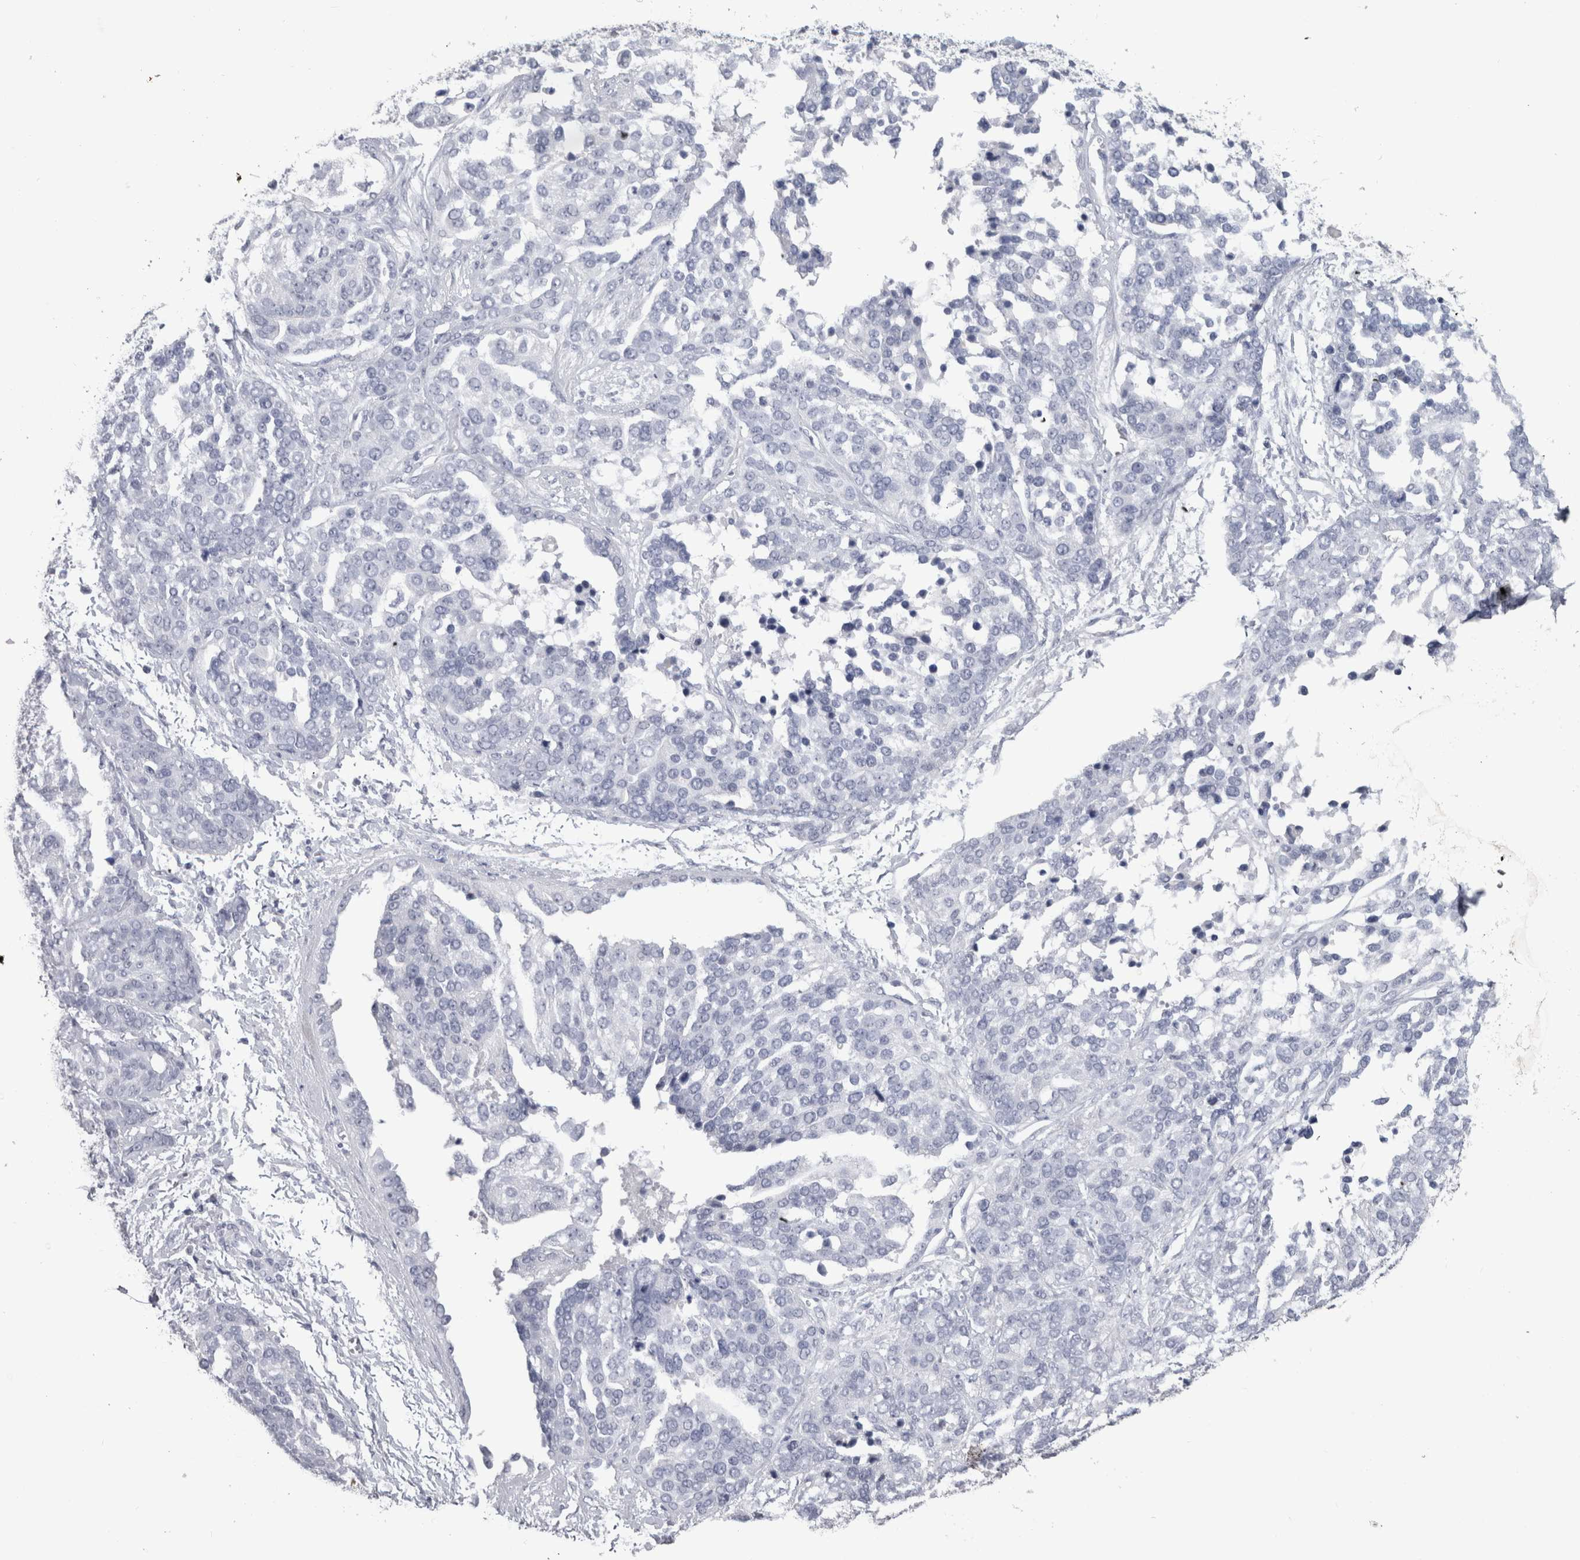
{"staining": {"intensity": "negative", "quantity": "none", "location": "none"}, "tissue": "ovarian cancer", "cell_type": "Tumor cells", "image_type": "cancer", "snomed": [{"axis": "morphology", "description": "Cystadenocarcinoma, serous, NOS"}, {"axis": "topography", "description": "Ovary"}], "caption": "Ovarian cancer was stained to show a protein in brown. There is no significant staining in tumor cells.", "gene": "PTH", "patient": {"sex": "female", "age": 44}}